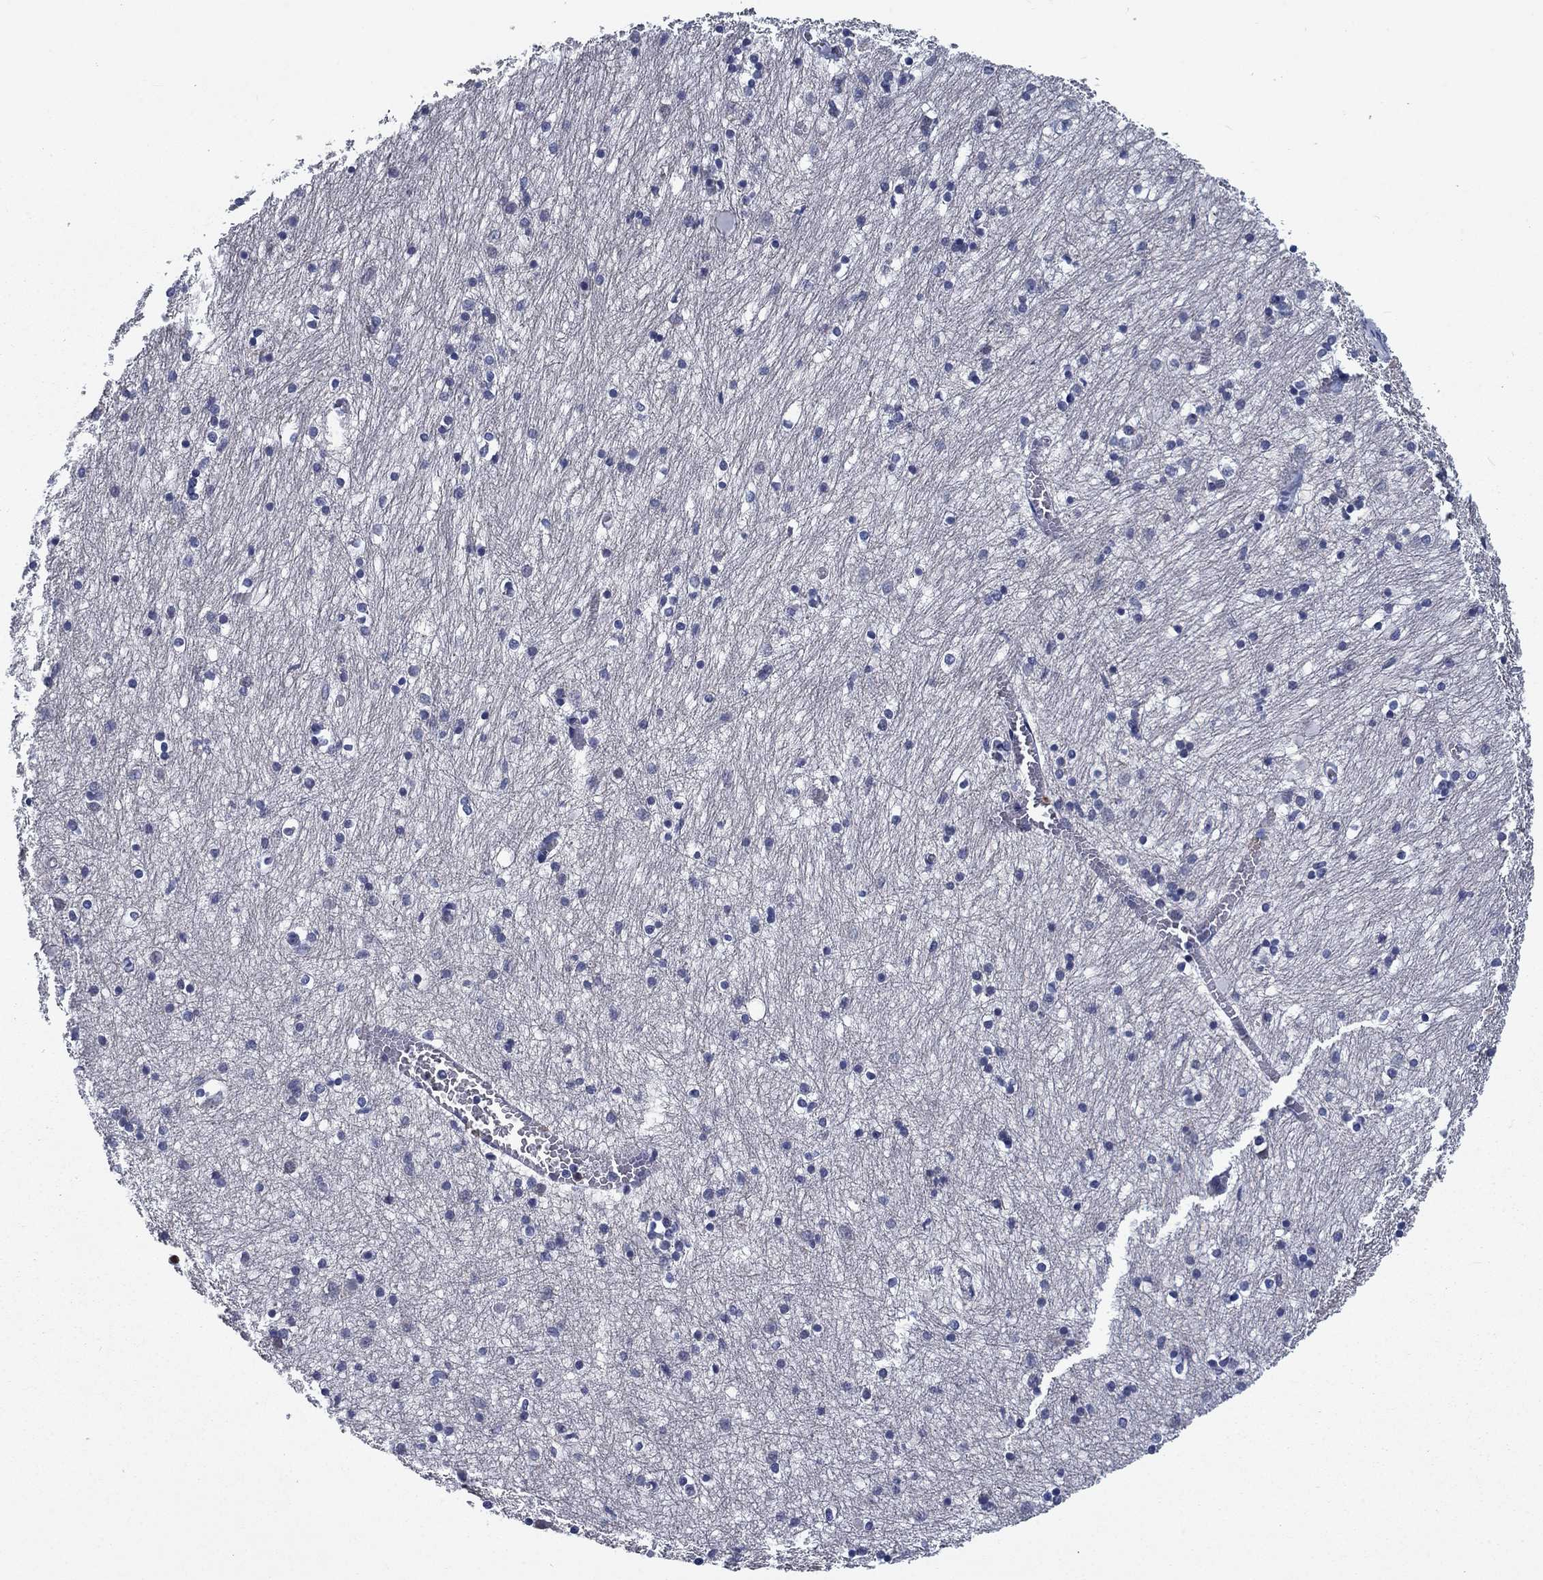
{"staining": {"intensity": "negative", "quantity": "none", "location": "none"}, "tissue": "hippocampus", "cell_type": "Glial cells", "image_type": "normal", "snomed": [{"axis": "morphology", "description": "Normal tissue, NOS"}, {"axis": "topography", "description": "Lateral ventricle wall"}, {"axis": "topography", "description": "Hippocampus"}], "caption": "Glial cells are negative for protein expression in benign human hippocampus. (DAB (3,3'-diaminobenzidine) immunohistochemistry, high magnification).", "gene": "KIF15", "patient": {"sex": "female", "age": 63}}